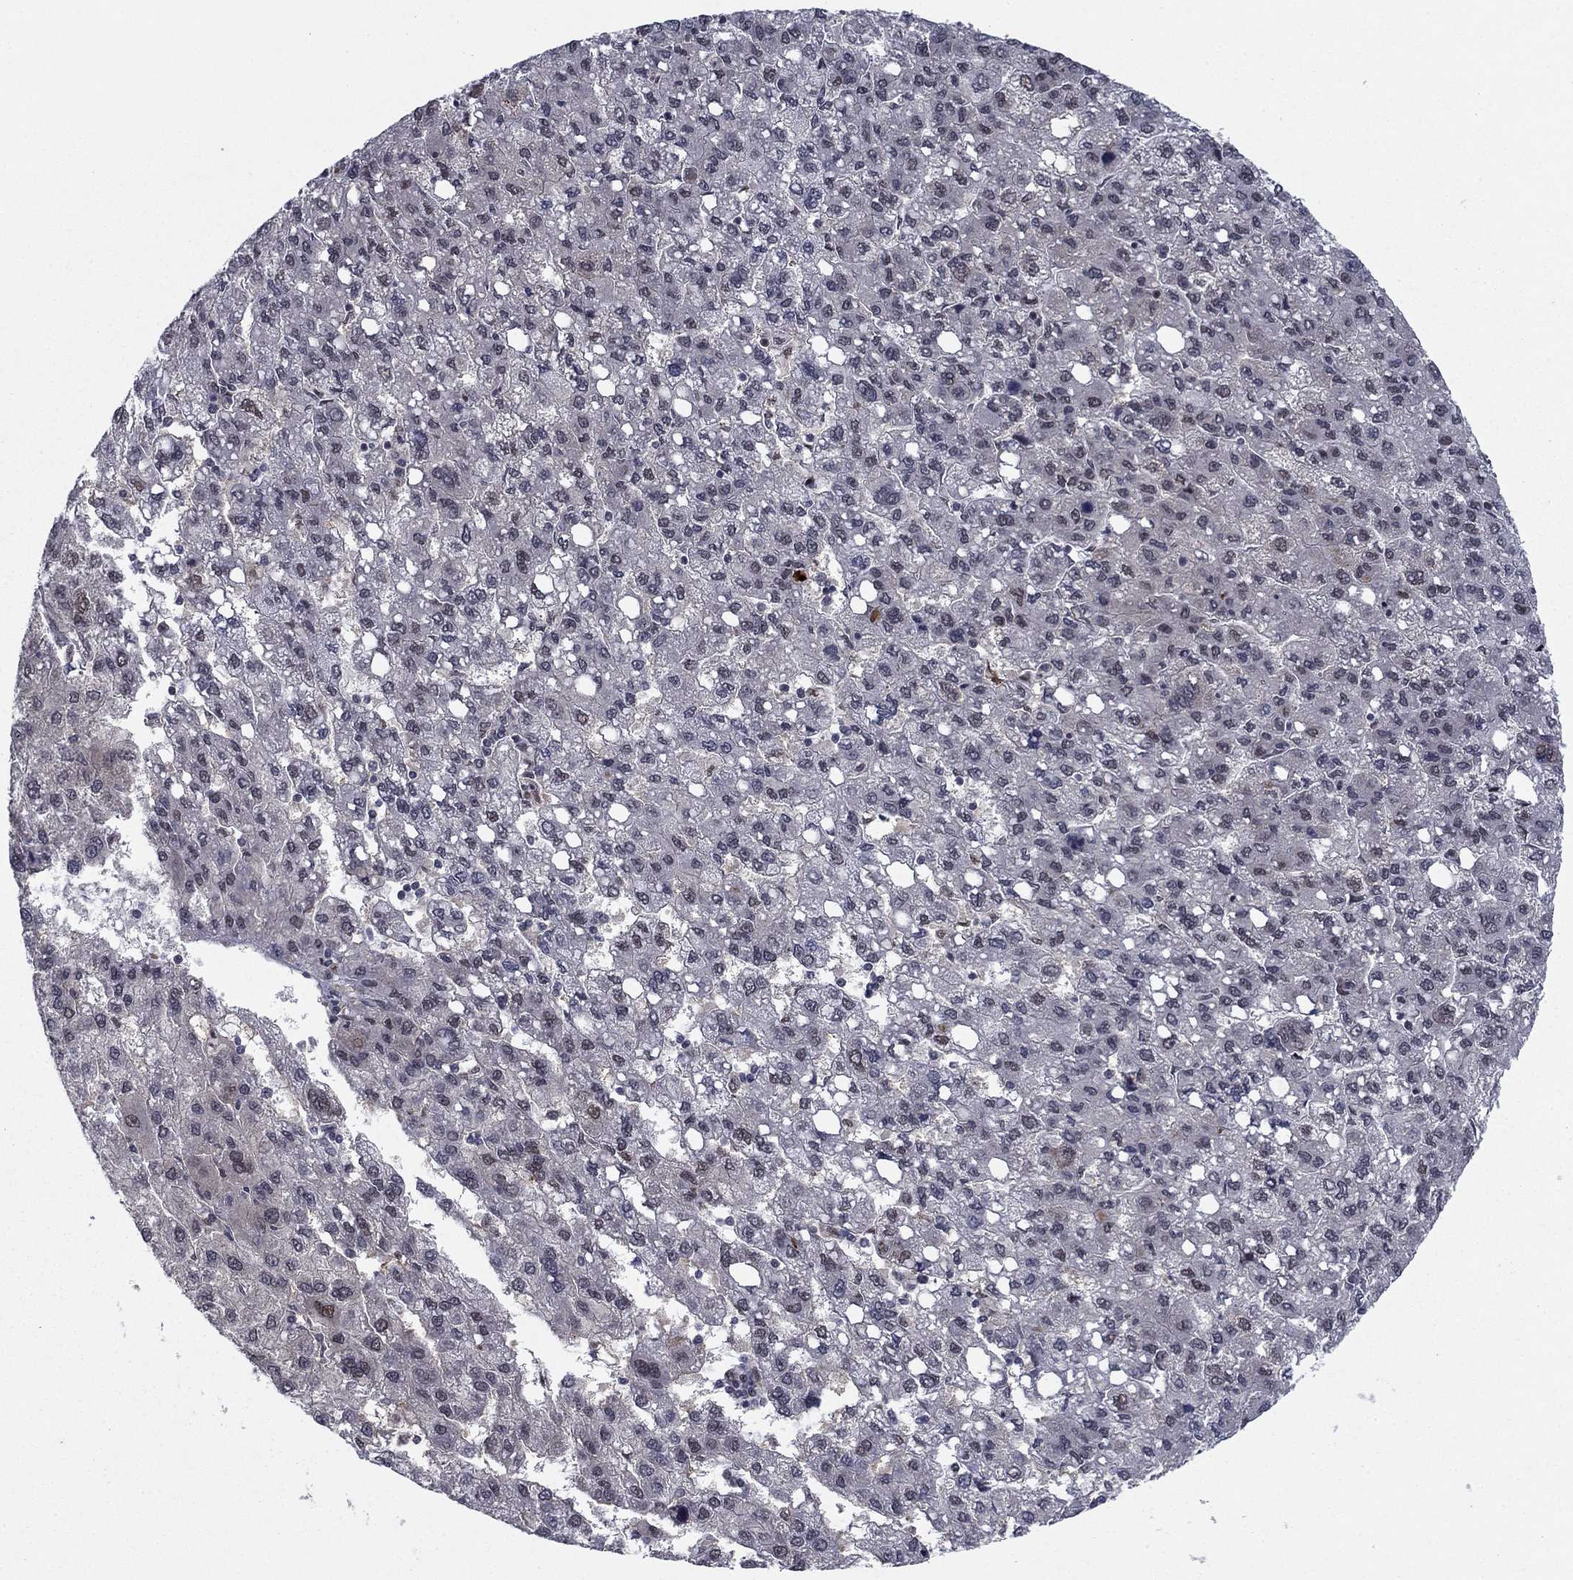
{"staining": {"intensity": "negative", "quantity": "none", "location": "none"}, "tissue": "liver cancer", "cell_type": "Tumor cells", "image_type": "cancer", "snomed": [{"axis": "morphology", "description": "Carcinoma, Hepatocellular, NOS"}, {"axis": "topography", "description": "Liver"}], "caption": "Immunohistochemical staining of liver cancer displays no significant staining in tumor cells.", "gene": "PSMC1", "patient": {"sex": "female", "age": 82}}